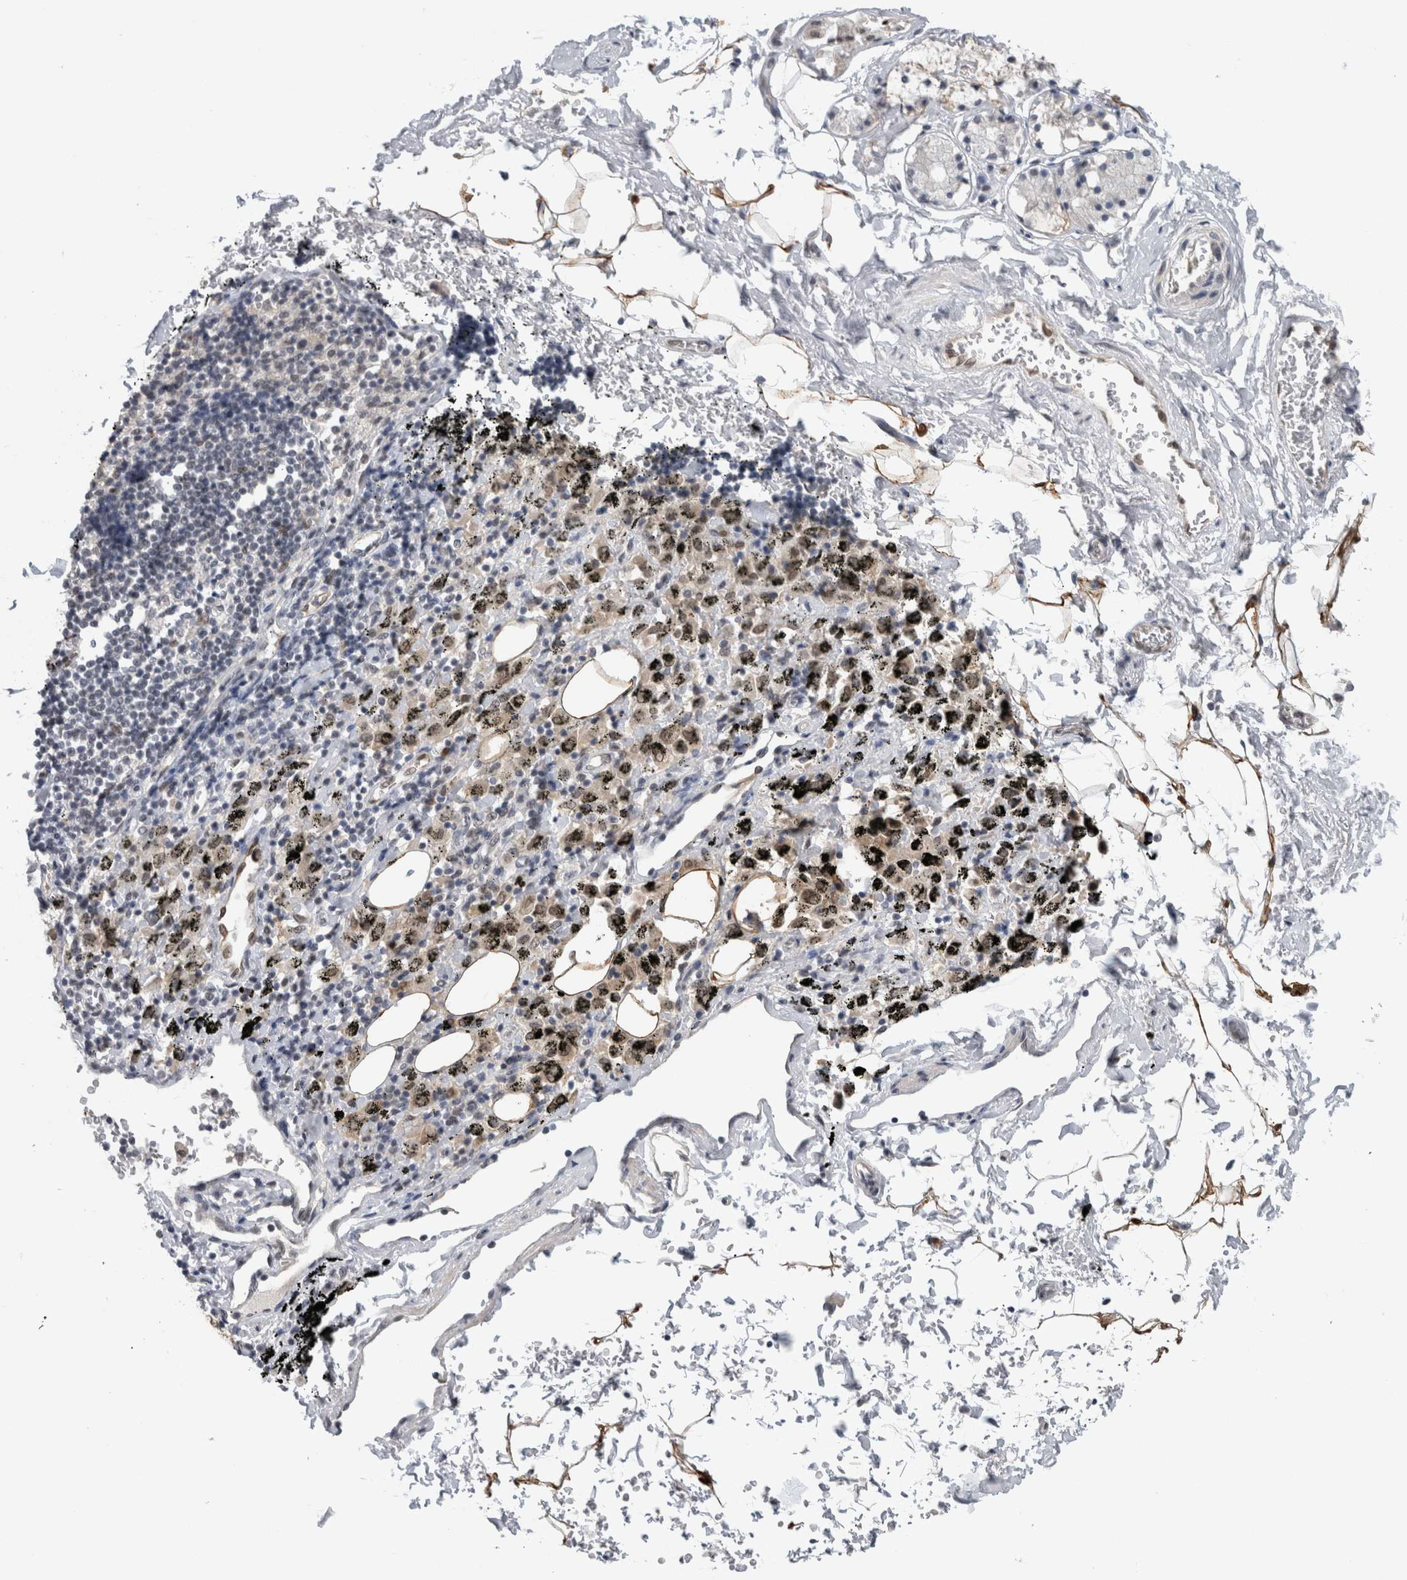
{"staining": {"intensity": "moderate", "quantity": ">75%", "location": "cytoplasmic/membranous"}, "tissue": "adipose tissue", "cell_type": "Adipocytes", "image_type": "normal", "snomed": [{"axis": "morphology", "description": "Normal tissue, NOS"}, {"axis": "topography", "description": "Cartilage tissue"}, {"axis": "topography", "description": "Lung"}], "caption": "The micrograph demonstrates immunohistochemical staining of normal adipose tissue. There is moderate cytoplasmic/membranous staining is present in about >75% of adipocytes.", "gene": "PRXL2A", "patient": {"sex": "female", "age": 77}}